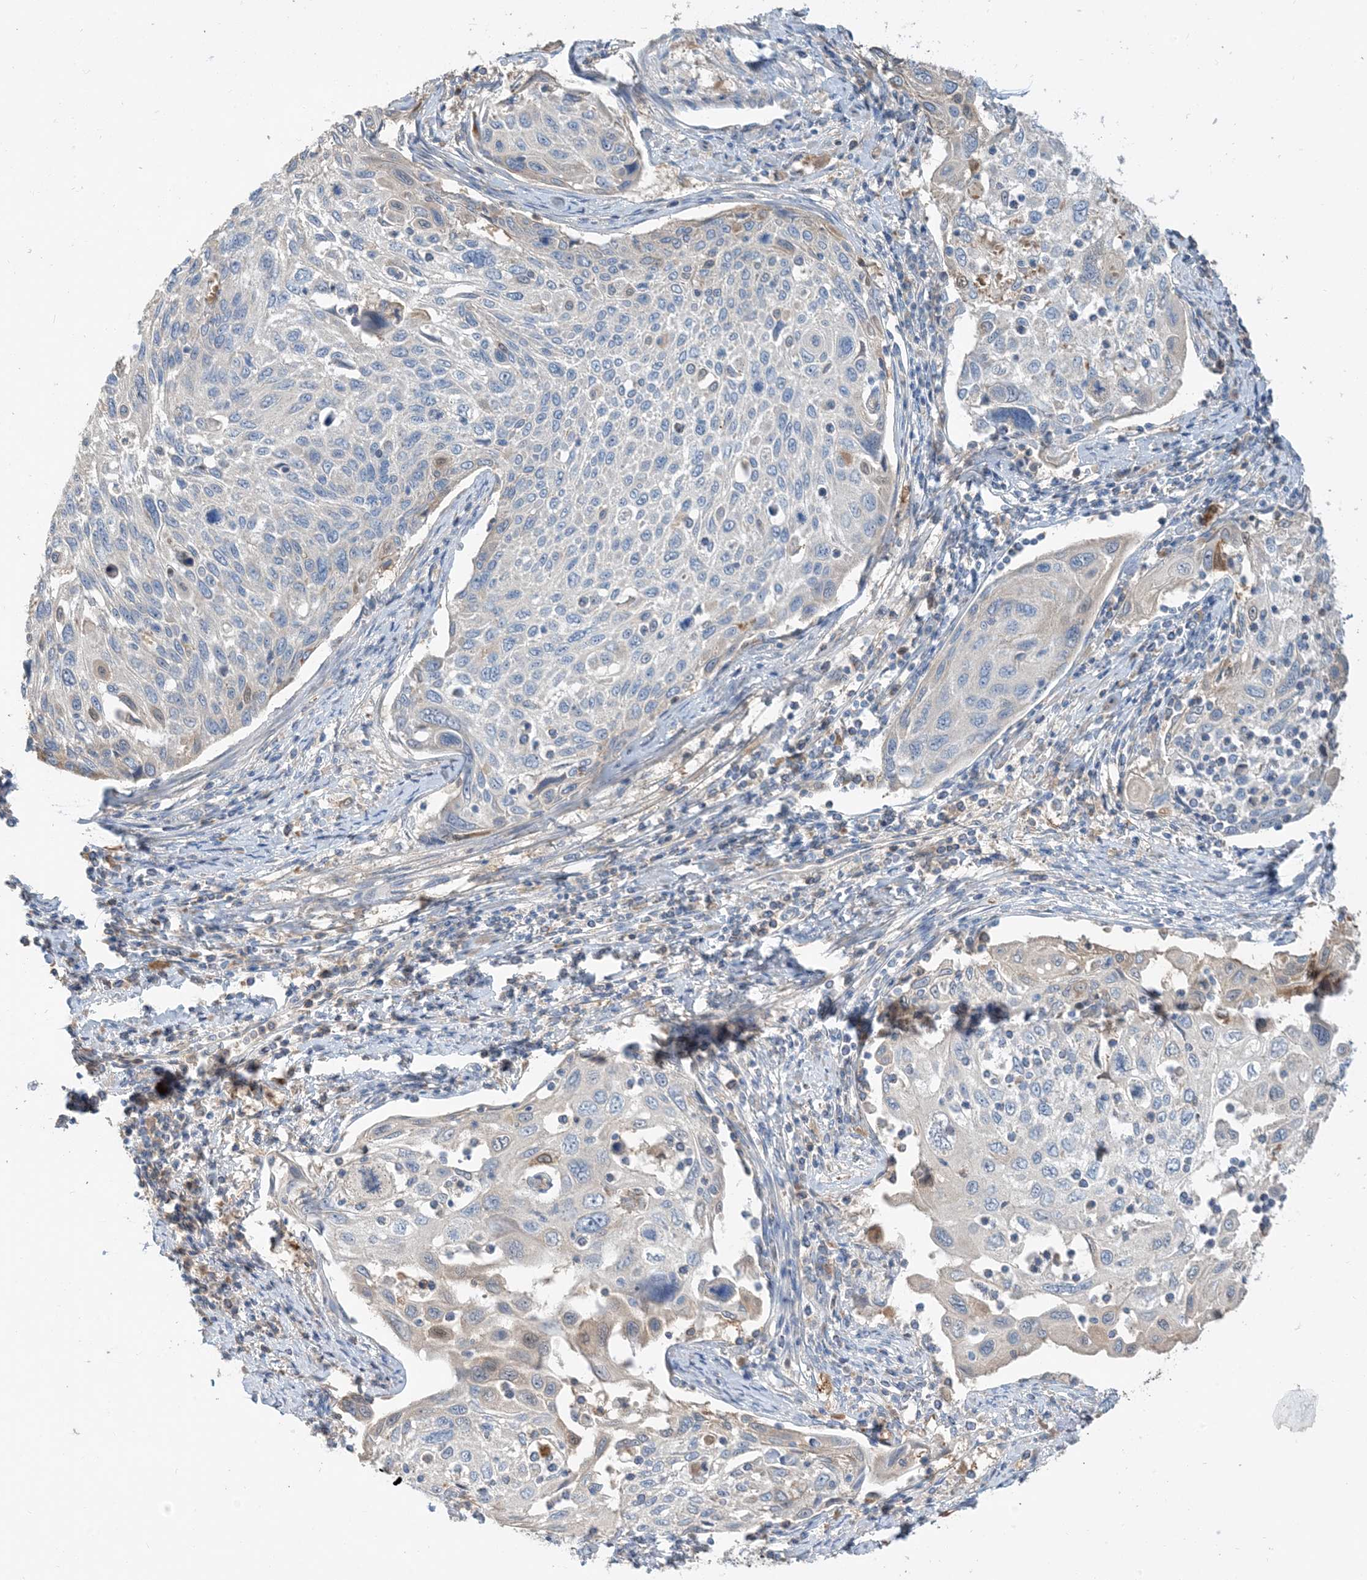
{"staining": {"intensity": "negative", "quantity": "none", "location": "none"}, "tissue": "cervical cancer", "cell_type": "Tumor cells", "image_type": "cancer", "snomed": [{"axis": "morphology", "description": "Squamous cell carcinoma, NOS"}, {"axis": "topography", "description": "Cervix"}], "caption": "Cervical cancer stained for a protein using immunohistochemistry (IHC) shows no staining tumor cells.", "gene": "USP53", "patient": {"sex": "female", "age": 70}}